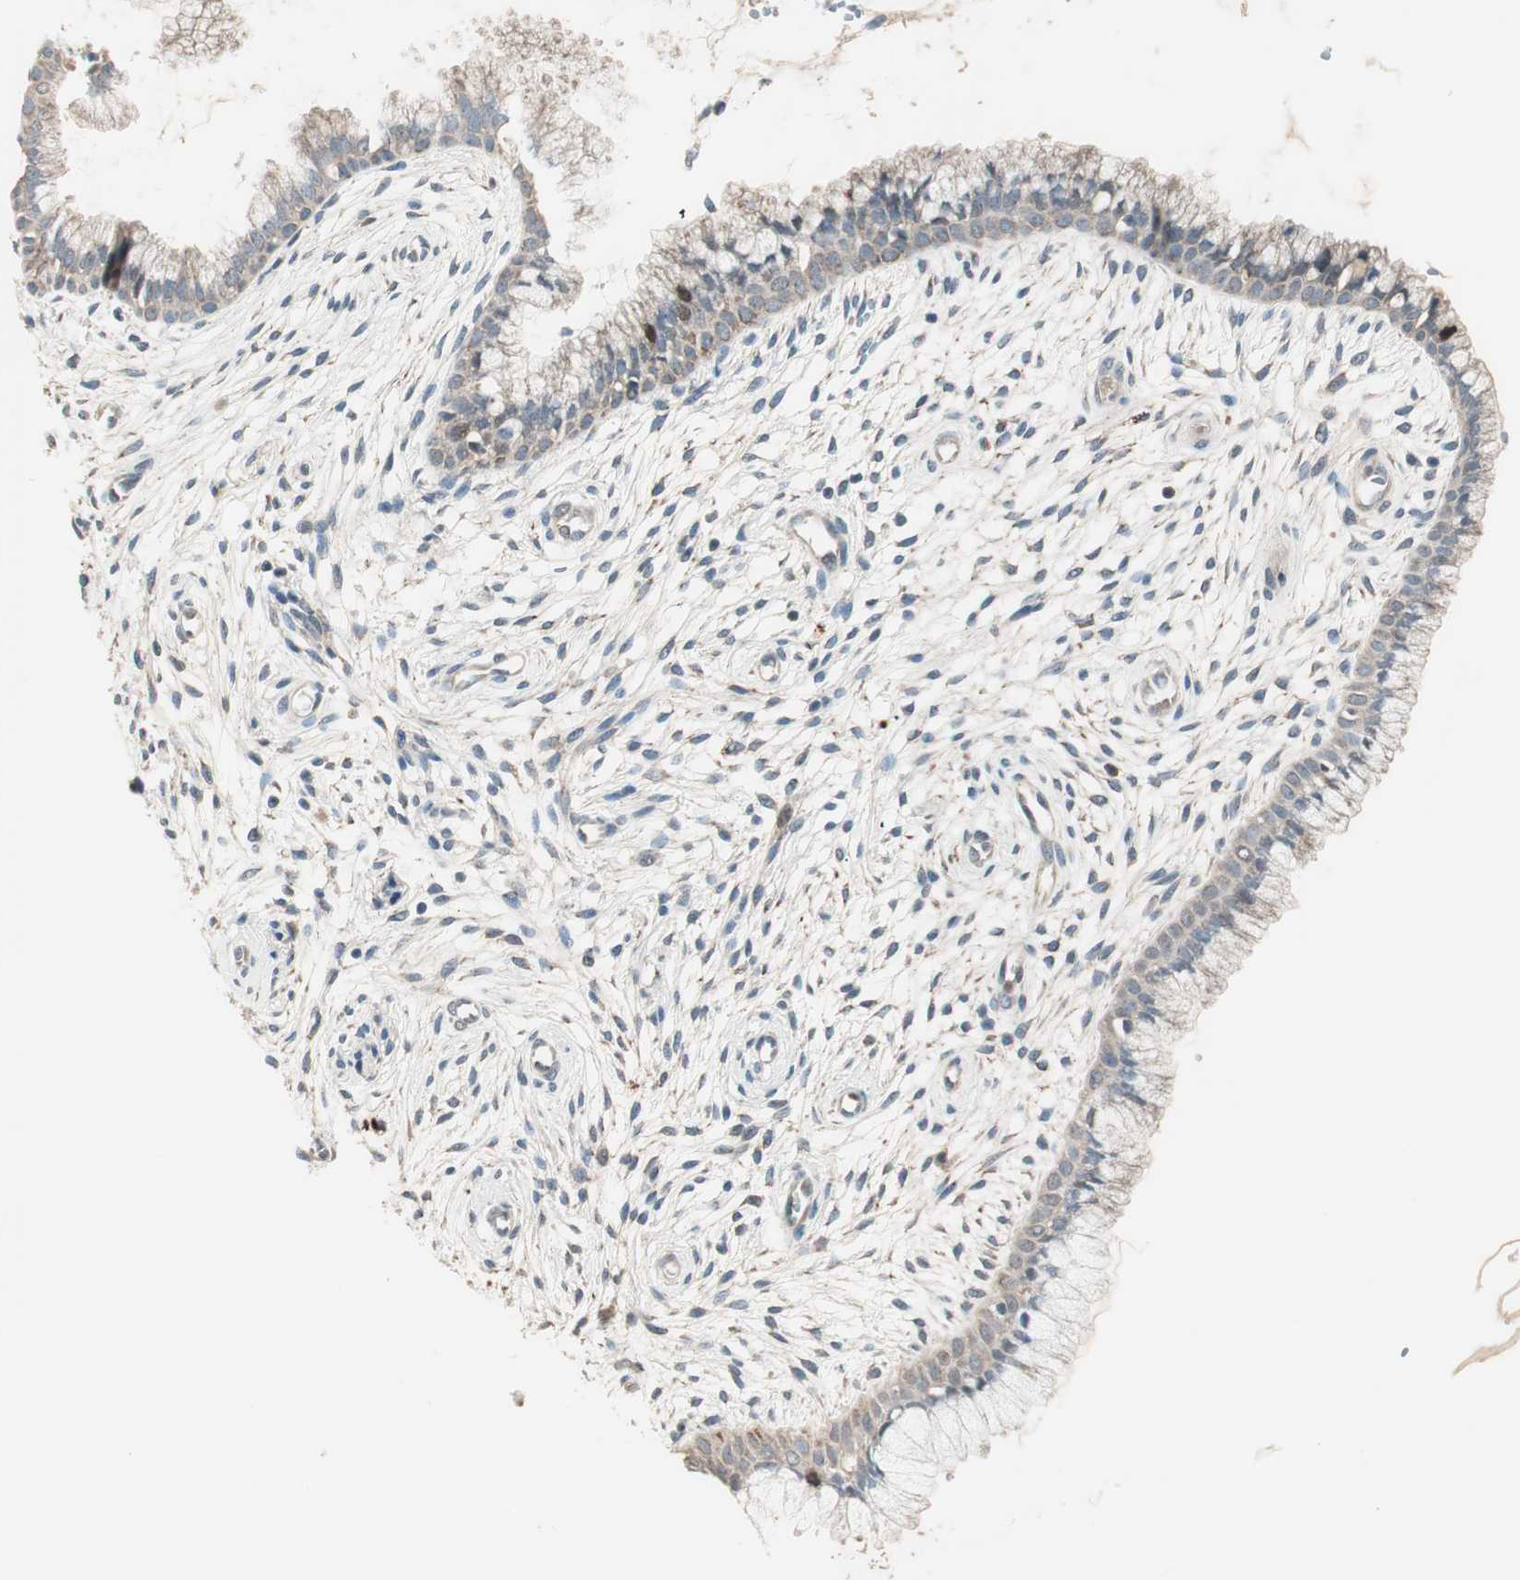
{"staining": {"intensity": "weak", "quantity": ">75%", "location": "cytoplasmic/membranous"}, "tissue": "cervix", "cell_type": "Glandular cells", "image_type": "normal", "snomed": [{"axis": "morphology", "description": "Normal tissue, NOS"}, {"axis": "topography", "description": "Cervix"}], "caption": "Approximately >75% of glandular cells in unremarkable human cervix demonstrate weak cytoplasmic/membranous protein expression as visualized by brown immunohistochemical staining.", "gene": "NFRKB", "patient": {"sex": "female", "age": 39}}